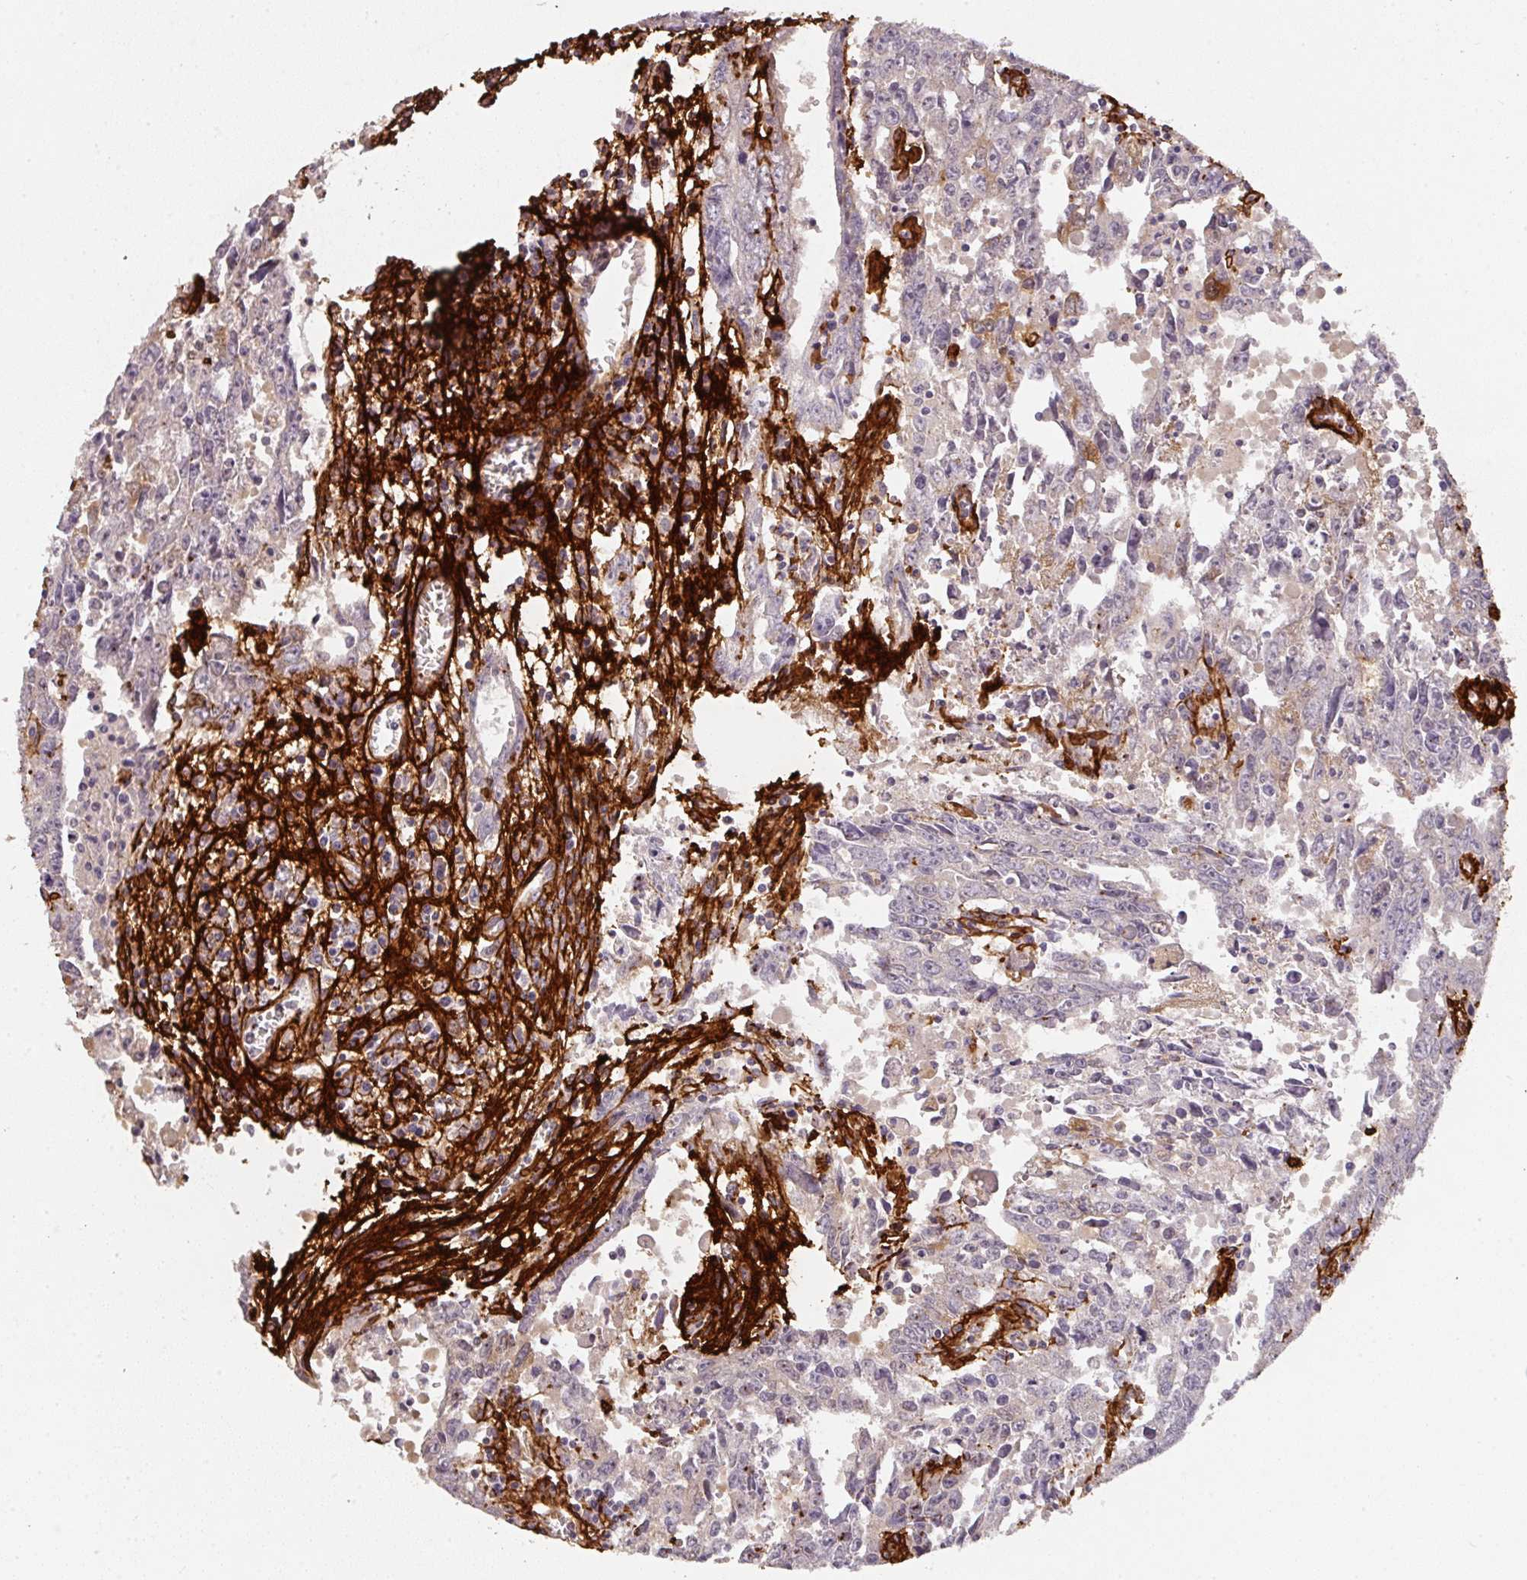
{"staining": {"intensity": "negative", "quantity": "none", "location": "none"}, "tissue": "testis cancer", "cell_type": "Tumor cells", "image_type": "cancer", "snomed": [{"axis": "morphology", "description": "Carcinoma, Embryonal, NOS"}, {"axis": "topography", "description": "Testis"}], "caption": "Photomicrograph shows no protein expression in tumor cells of testis cancer (embryonal carcinoma) tissue.", "gene": "COL3A1", "patient": {"sex": "male", "age": 22}}